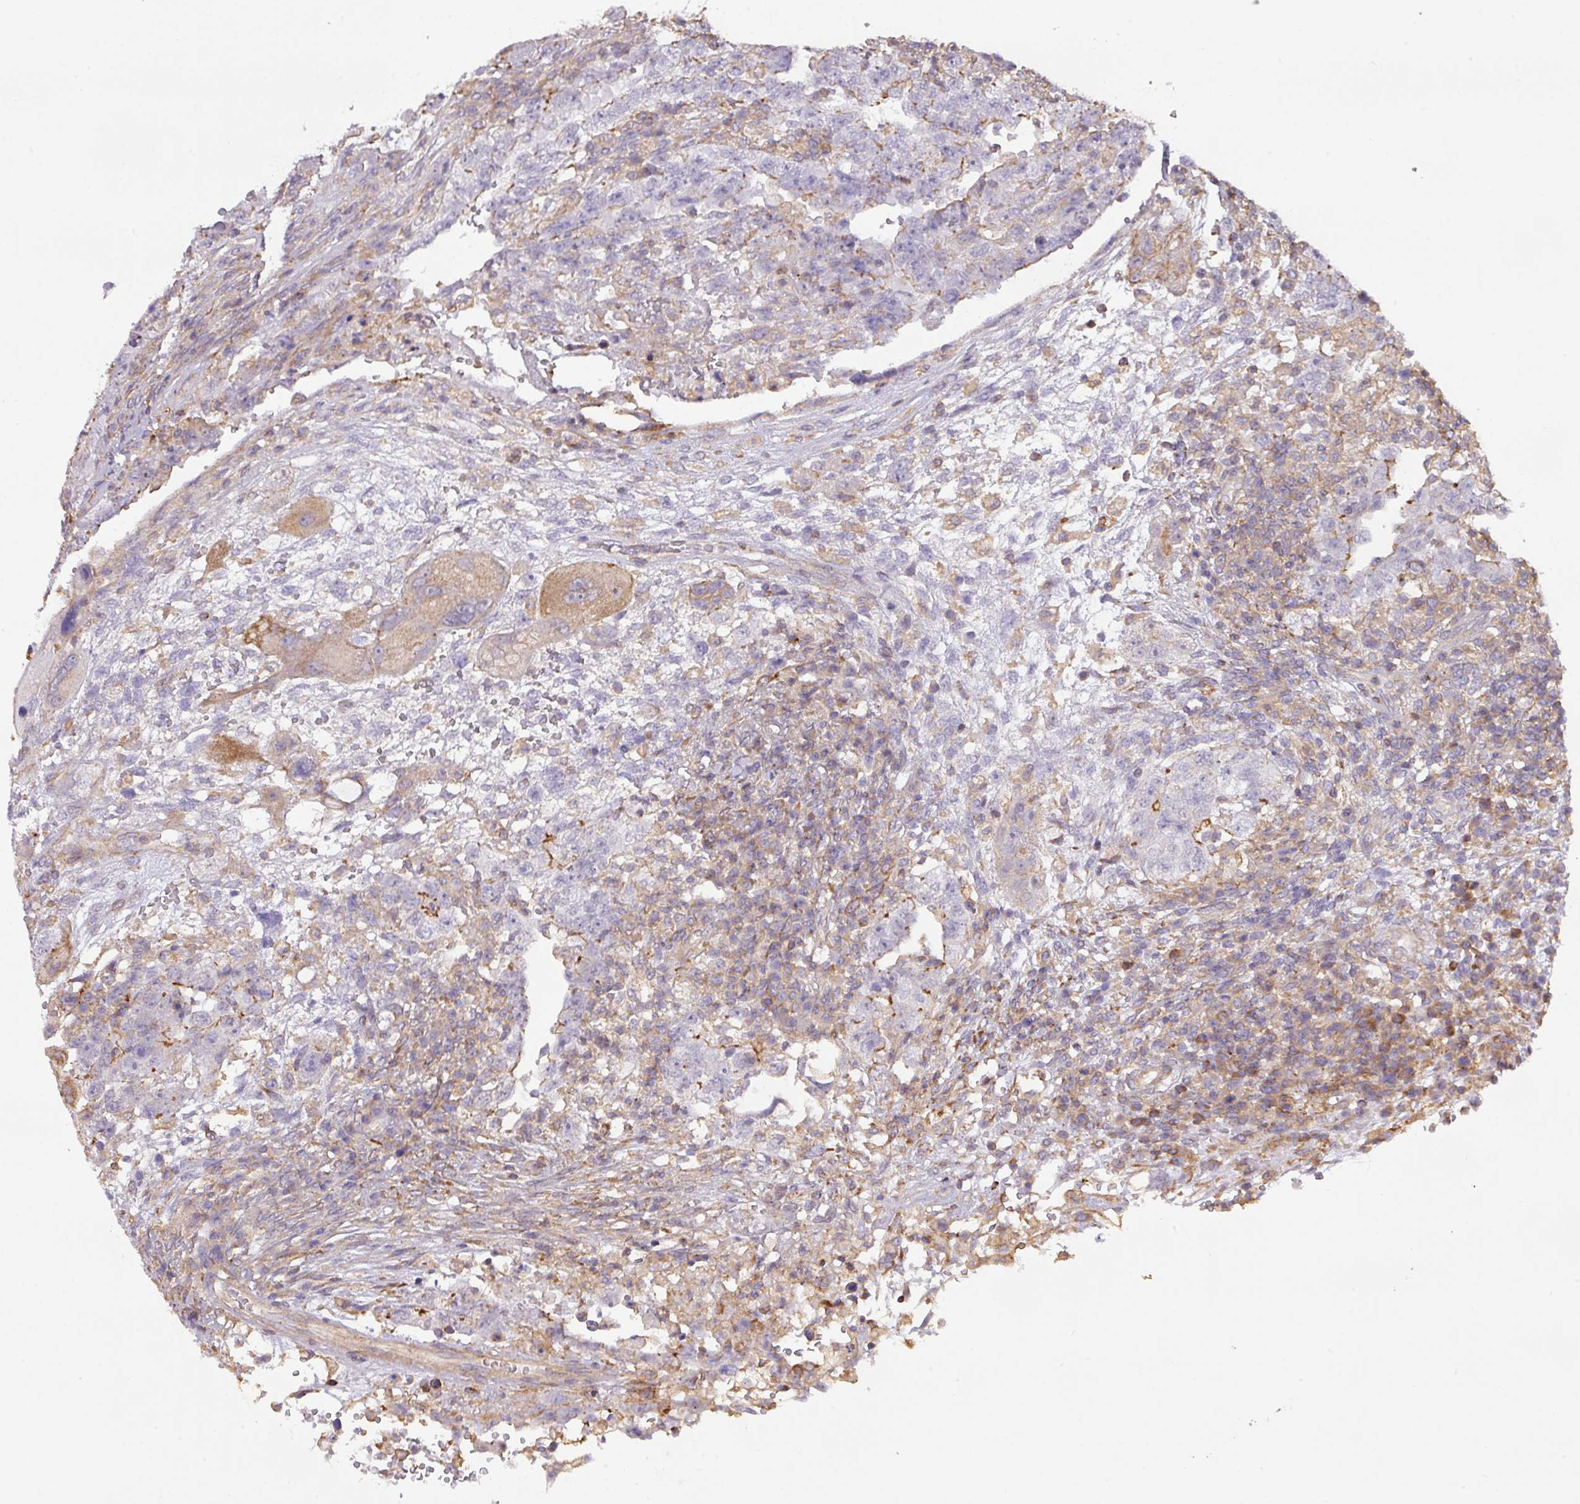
{"staining": {"intensity": "moderate", "quantity": "<25%", "location": "cytoplasmic/membranous"}, "tissue": "testis cancer", "cell_type": "Tumor cells", "image_type": "cancer", "snomed": [{"axis": "morphology", "description": "Carcinoma, Embryonal, NOS"}, {"axis": "topography", "description": "Testis"}], "caption": "Testis embryonal carcinoma was stained to show a protein in brown. There is low levels of moderate cytoplasmic/membranous expression in approximately <25% of tumor cells.", "gene": "LRRC41", "patient": {"sex": "male", "age": 26}}